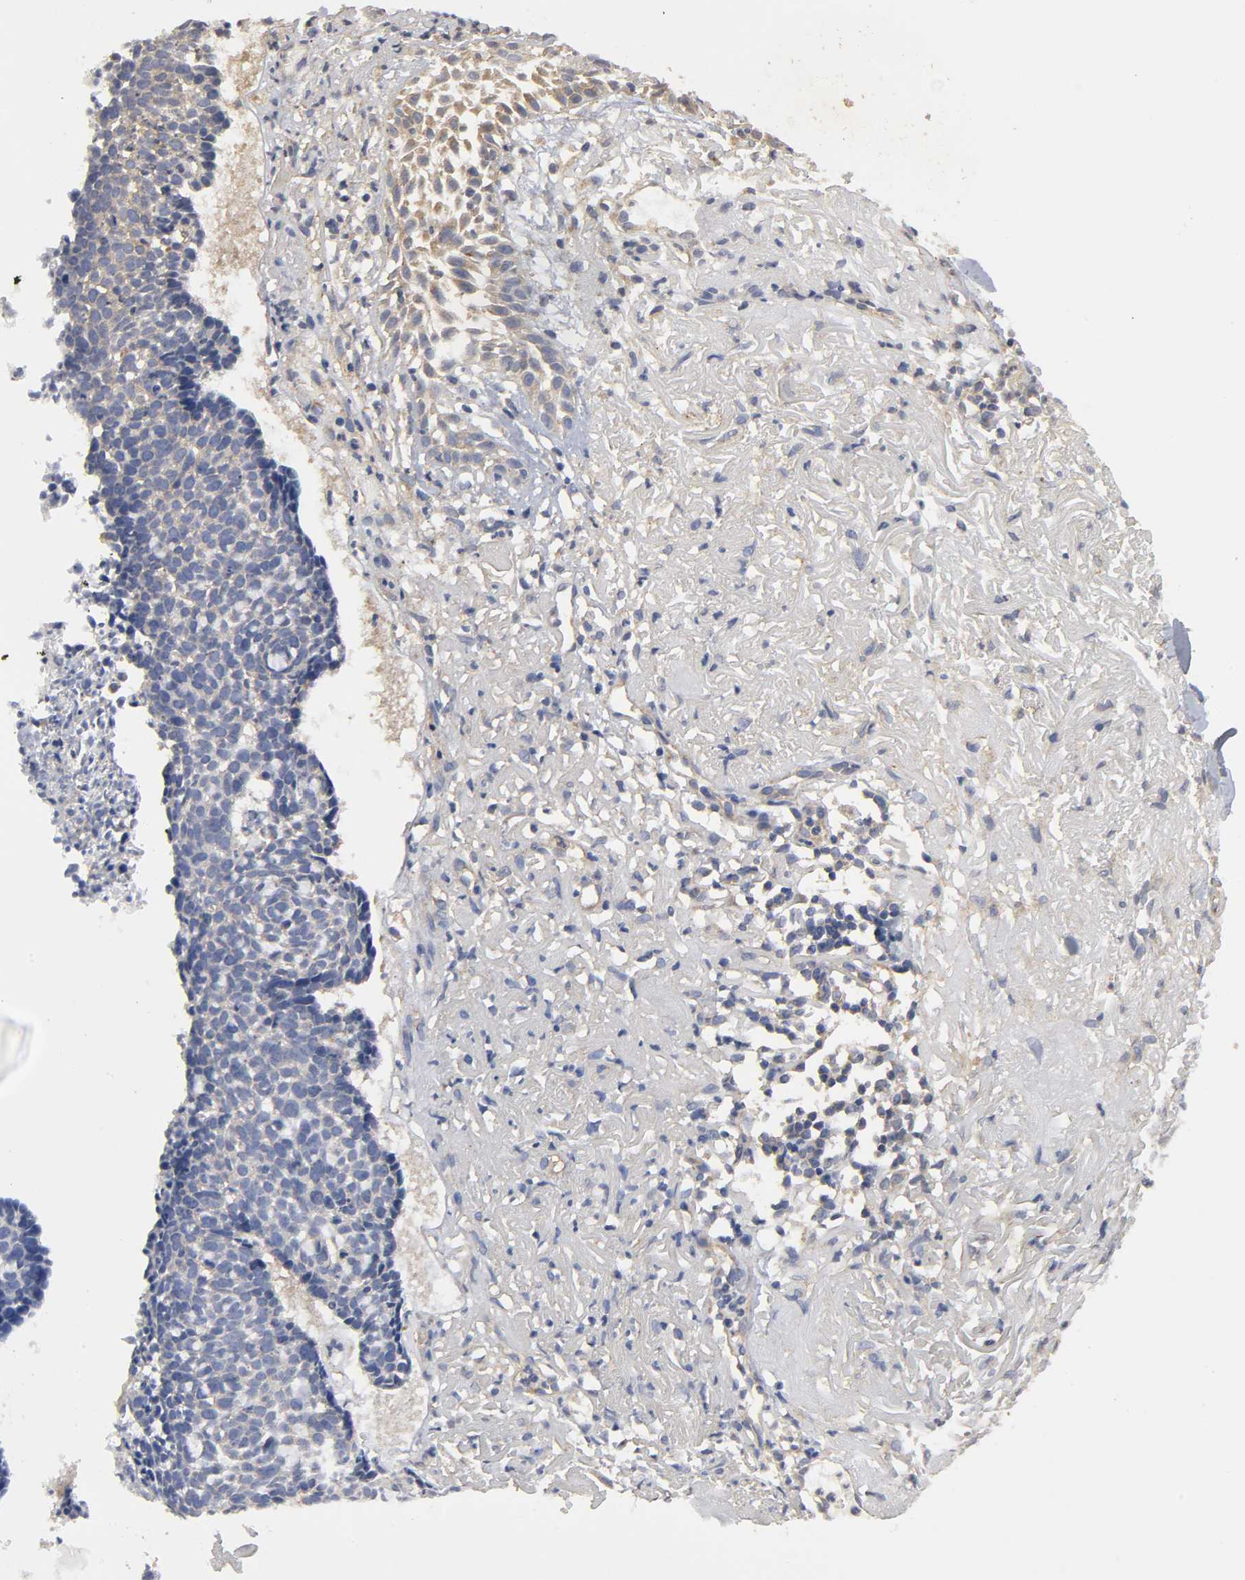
{"staining": {"intensity": "moderate", "quantity": "<25%", "location": "cytoplasmic/membranous"}, "tissue": "skin cancer", "cell_type": "Tumor cells", "image_type": "cancer", "snomed": [{"axis": "morphology", "description": "Basal cell carcinoma"}, {"axis": "topography", "description": "Skin"}], "caption": "The histopathology image shows a brown stain indicating the presence of a protein in the cytoplasmic/membranous of tumor cells in skin cancer (basal cell carcinoma).", "gene": "SH3GLB1", "patient": {"sex": "female", "age": 87}}